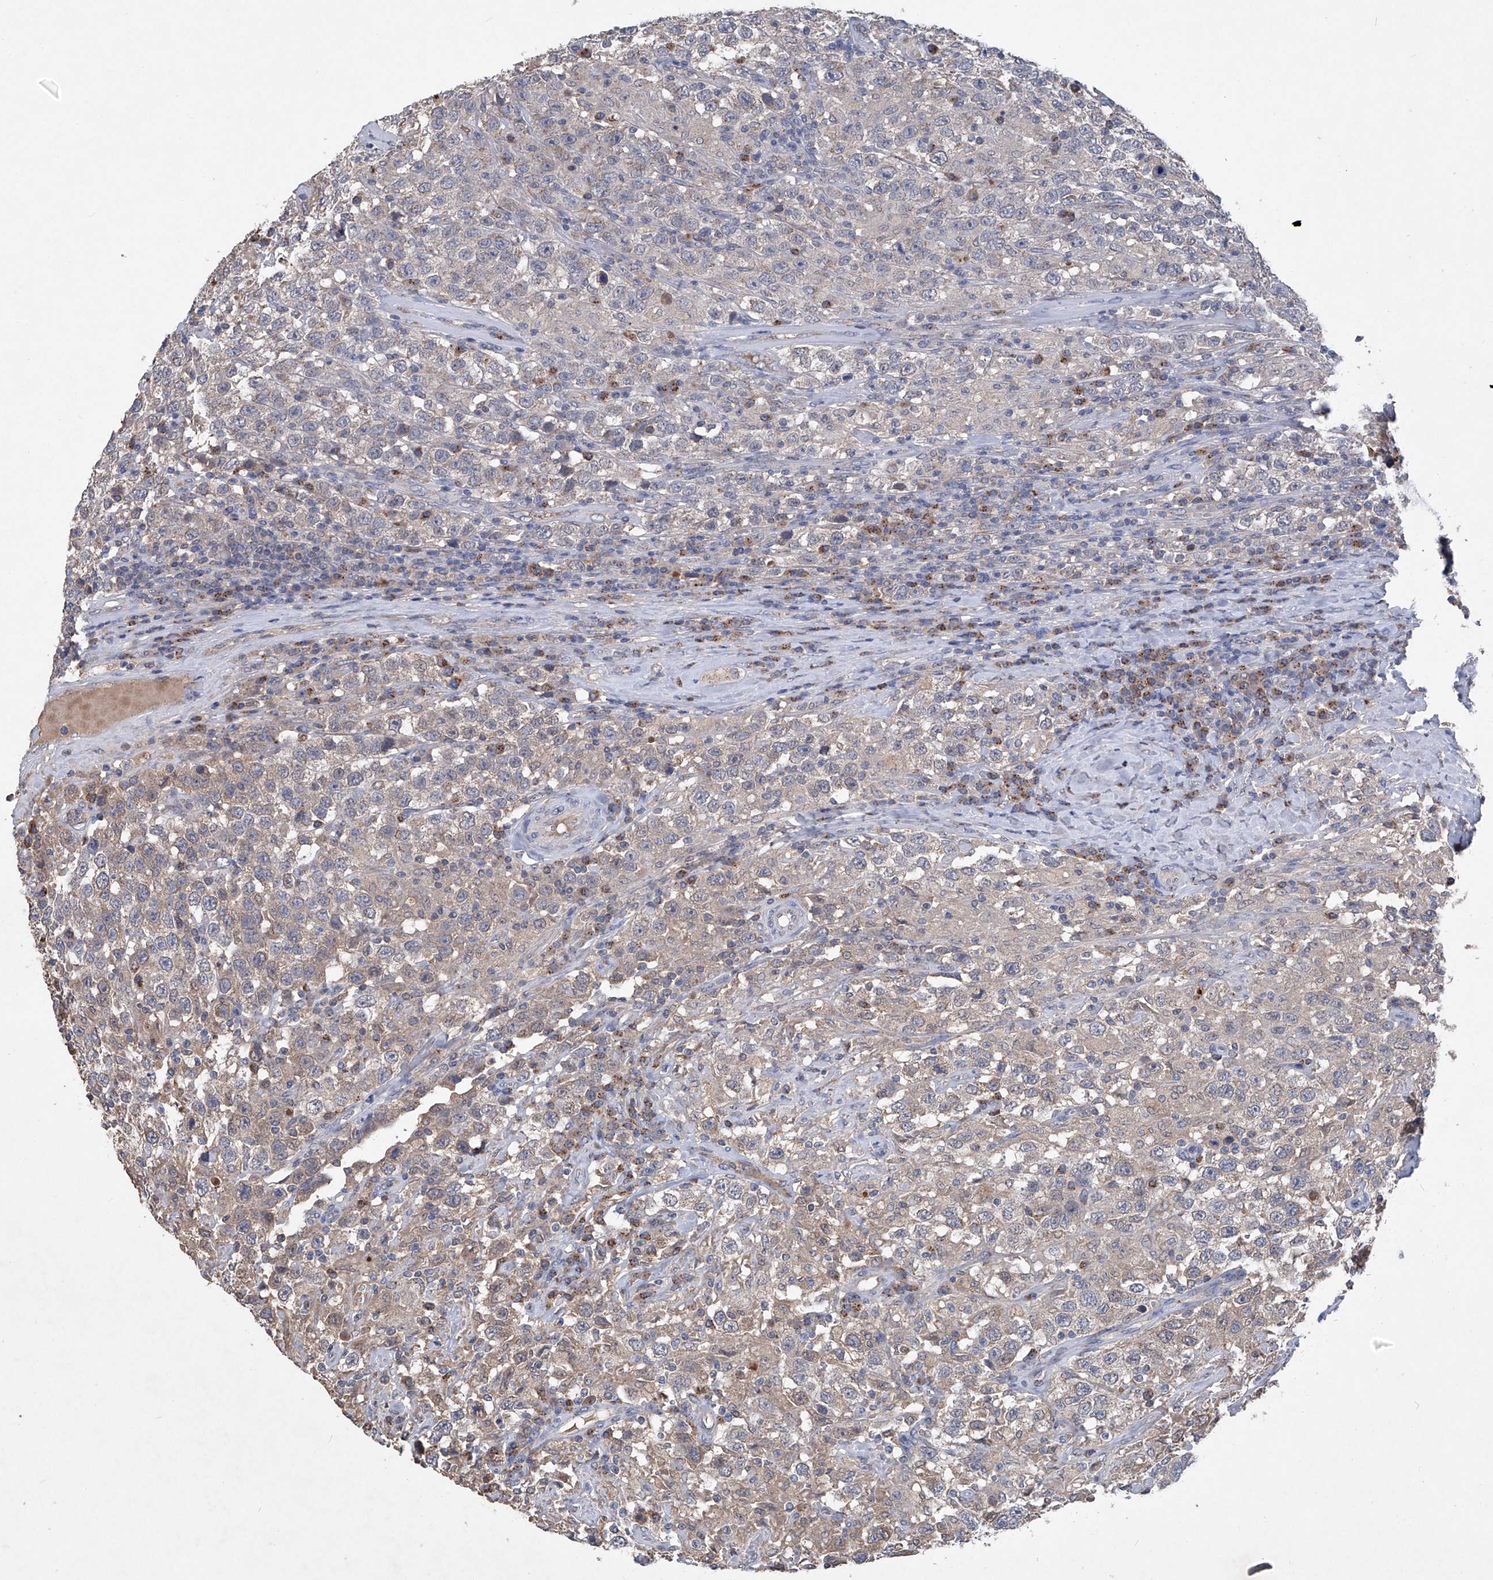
{"staining": {"intensity": "weak", "quantity": "25%-75%", "location": "cytoplasmic/membranous"}, "tissue": "testis cancer", "cell_type": "Tumor cells", "image_type": "cancer", "snomed": [{"axis": "morphology", "description": "Seminoma, NOS"}, {"axis": "topography", "description": "Testis"}], "caption": "Brown immunohistochemical staining in human testis cancer shows weak cytoplasmic/membranous positivity in about 25%-75% of tumor cells.", "gene": "PCSK5", "patient": {"sex": "male", "age": 41}}